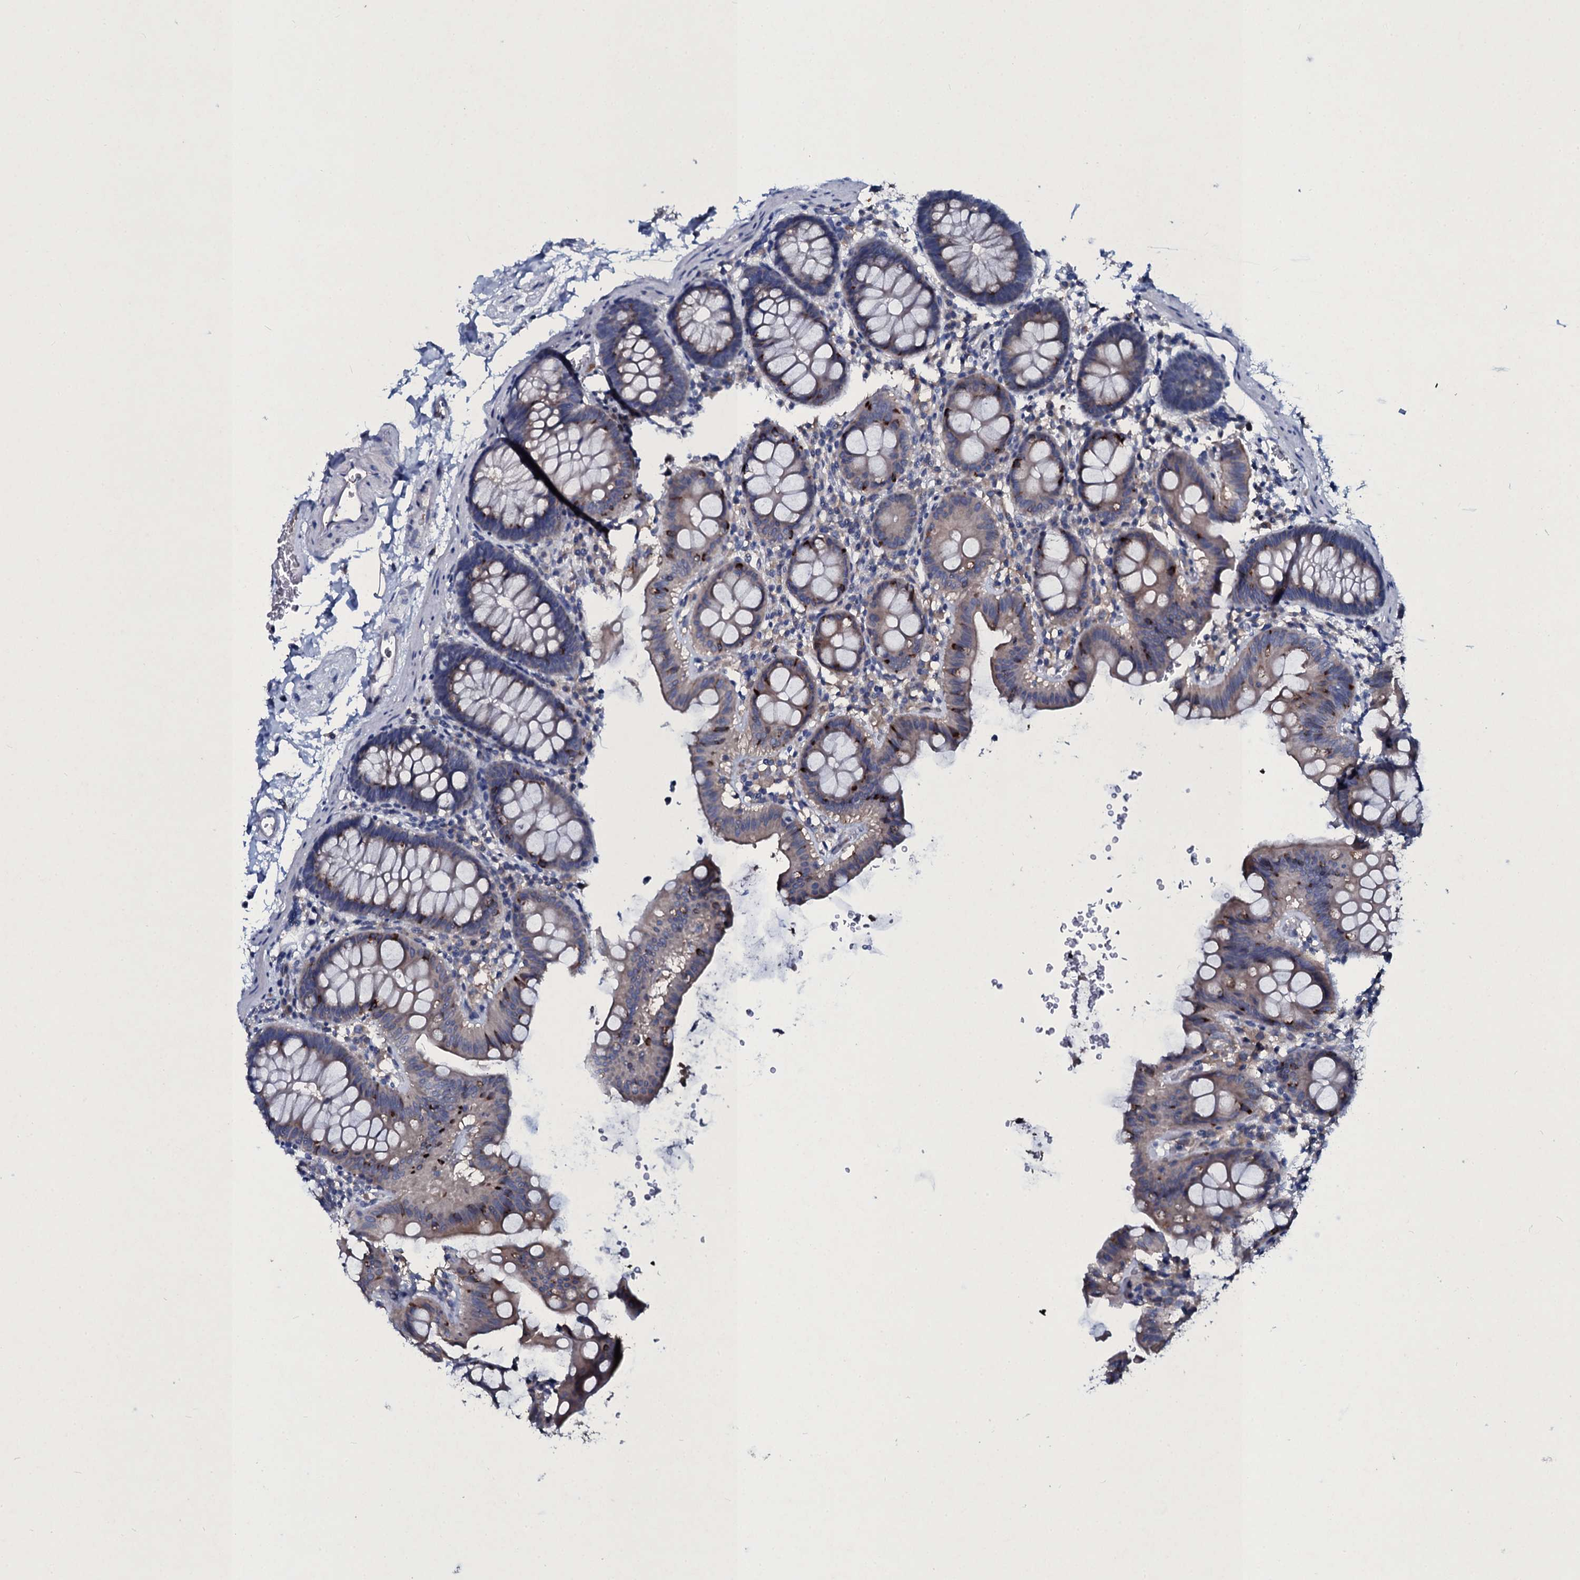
{"staining": {"intensity": "negative", "quantity": "none", "location": "none"}, "tissue": "colon", "cell_type": "Endothelial cells", "image_type": "normal", "snomed": [{"axis": "morphology", "description": "Normal tissue, NOS"}, {"axis": "topography", "description": "Colon"}], "caption": "Immunohistochemistry (IHC) image of unremarkable human colon stained for a protein (brown), which exhibits no positivity in endothelial cells.", "gene": "TPGS2", "patient": {"sex": "male", "age": 75}}